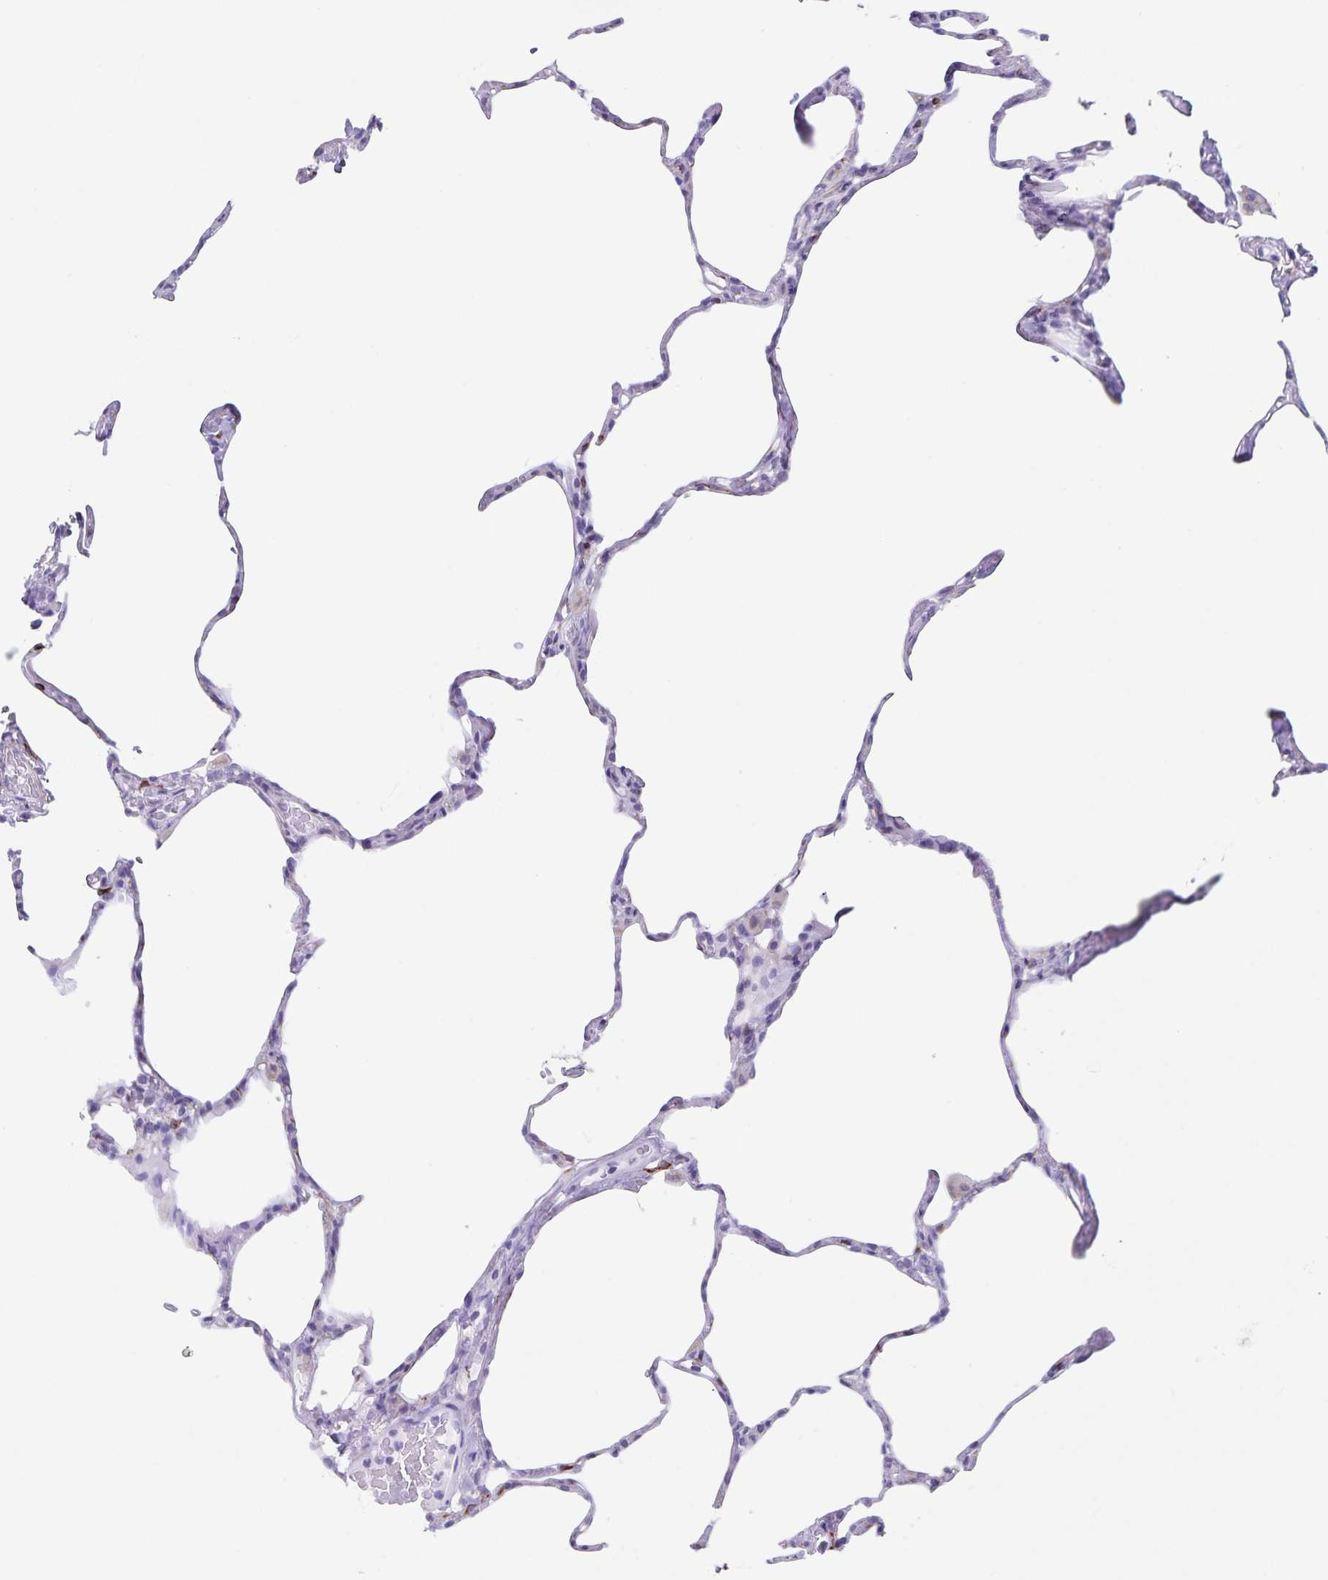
{"staining": {"intensity": "negative", "quantity": "none", "location": "none"}, "tissue": "lung", "cell_type": "Alveolar cells", "image_type": "normal", "snomed": [{"axis": "morphology", "description": "Normal tissue, NOS"}, {"axis": "topography", "description": "Lung"}], "caption": "Image shows no protein staining in alveolar cells of unremarkable lung. (Stains: DAB IHC with hematoxylin counter stain, Microscopy: brightfield microscopy at high magnification).", "gene": "SYNM", "patient": {"sex": "male", "age": 65}}